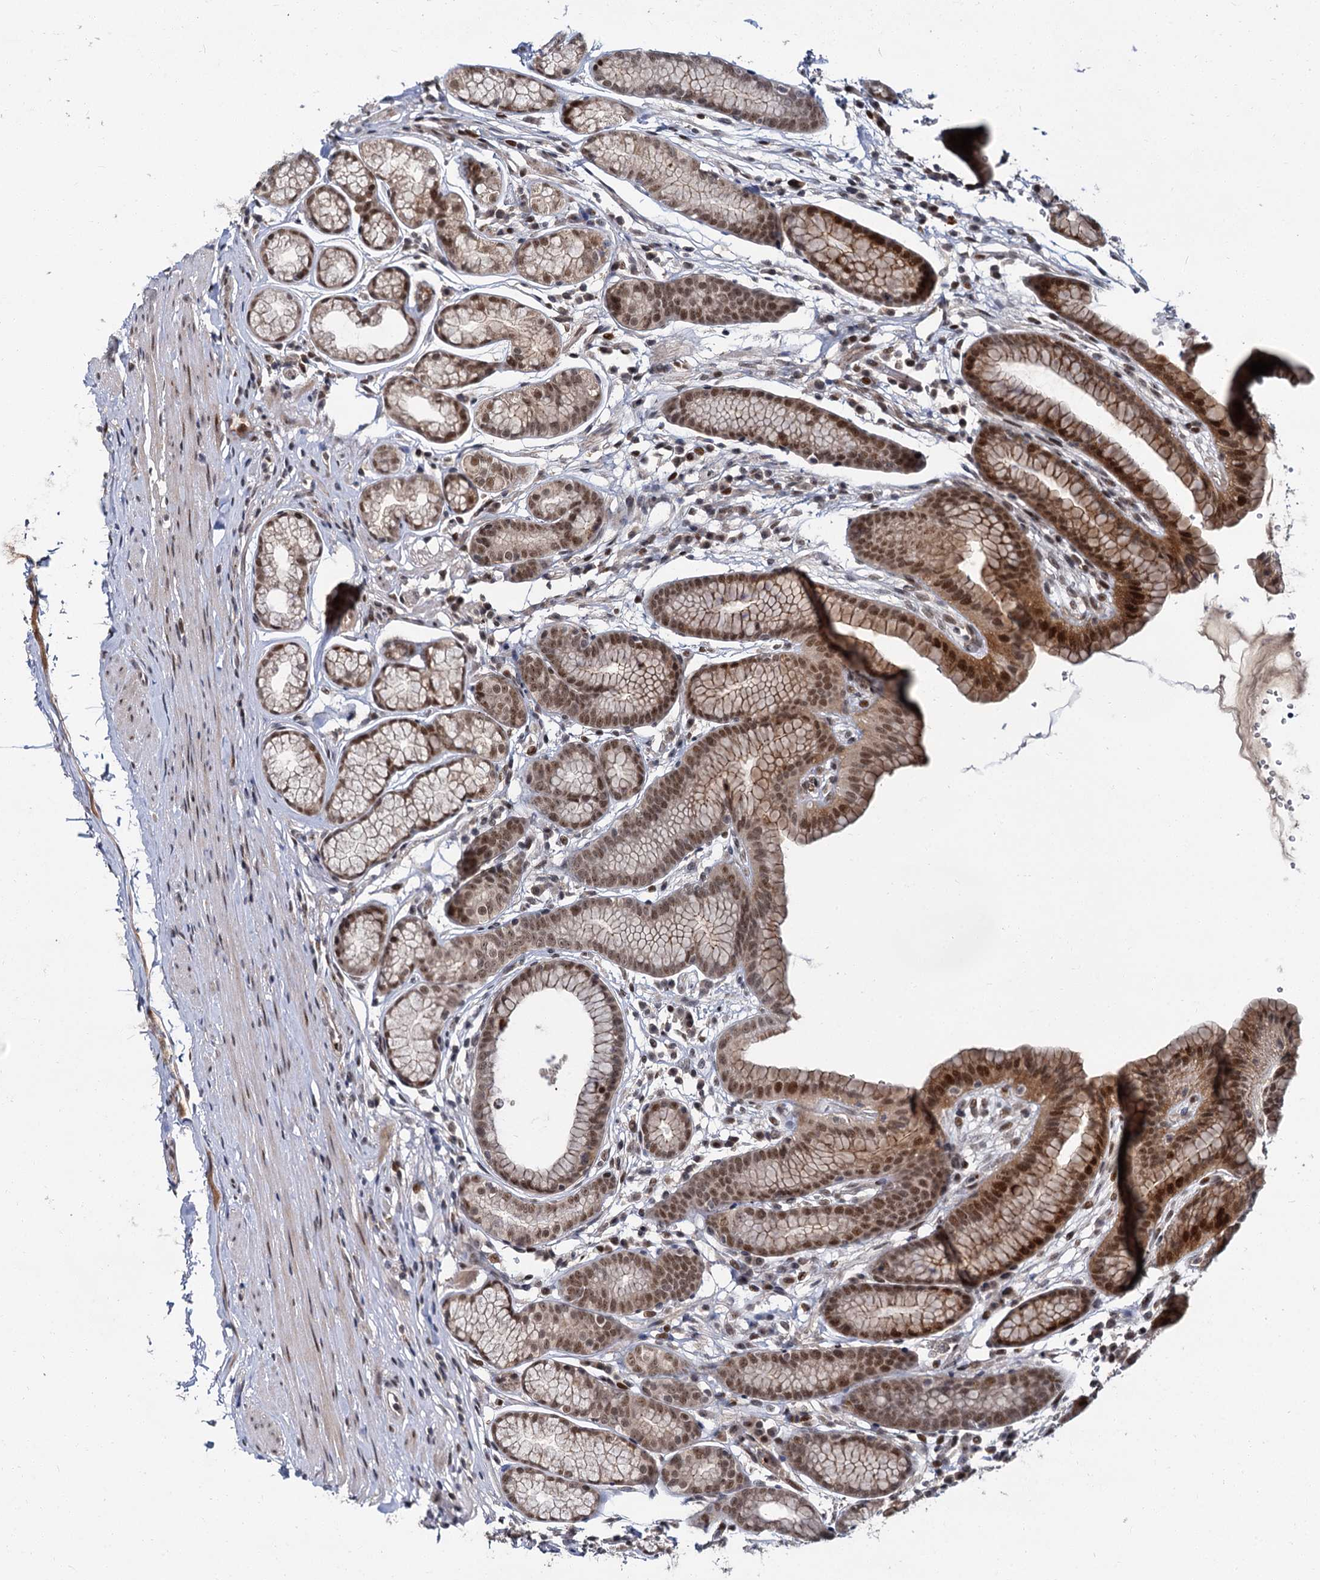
{"staining": {"intensity": "moderate", "quantity": ">75%", "location": "cytoplasmic/membranous,nuclear"}, "tissue": "stomach", "cell_type": "Glandular cells", "image_type": "normal", "snomed": [{"axis": "morphology", "description": "Normal tissue, NOS"}, {"axis": "topography", "description": "Stomach"}], "caption": "Immunohistochemistry (IHC) photomicrograph of benign stomach: stomach stained using IHC demonstrates medium levels of moderate protein expression localized specifically in the cytoplasmic/membranous,nuclear of glandular cells, appearing as a cytoplasmic/membranous,nuclear brown color.", "gene": "MBD6", "patient": {"sex": "male", "age": 42}}